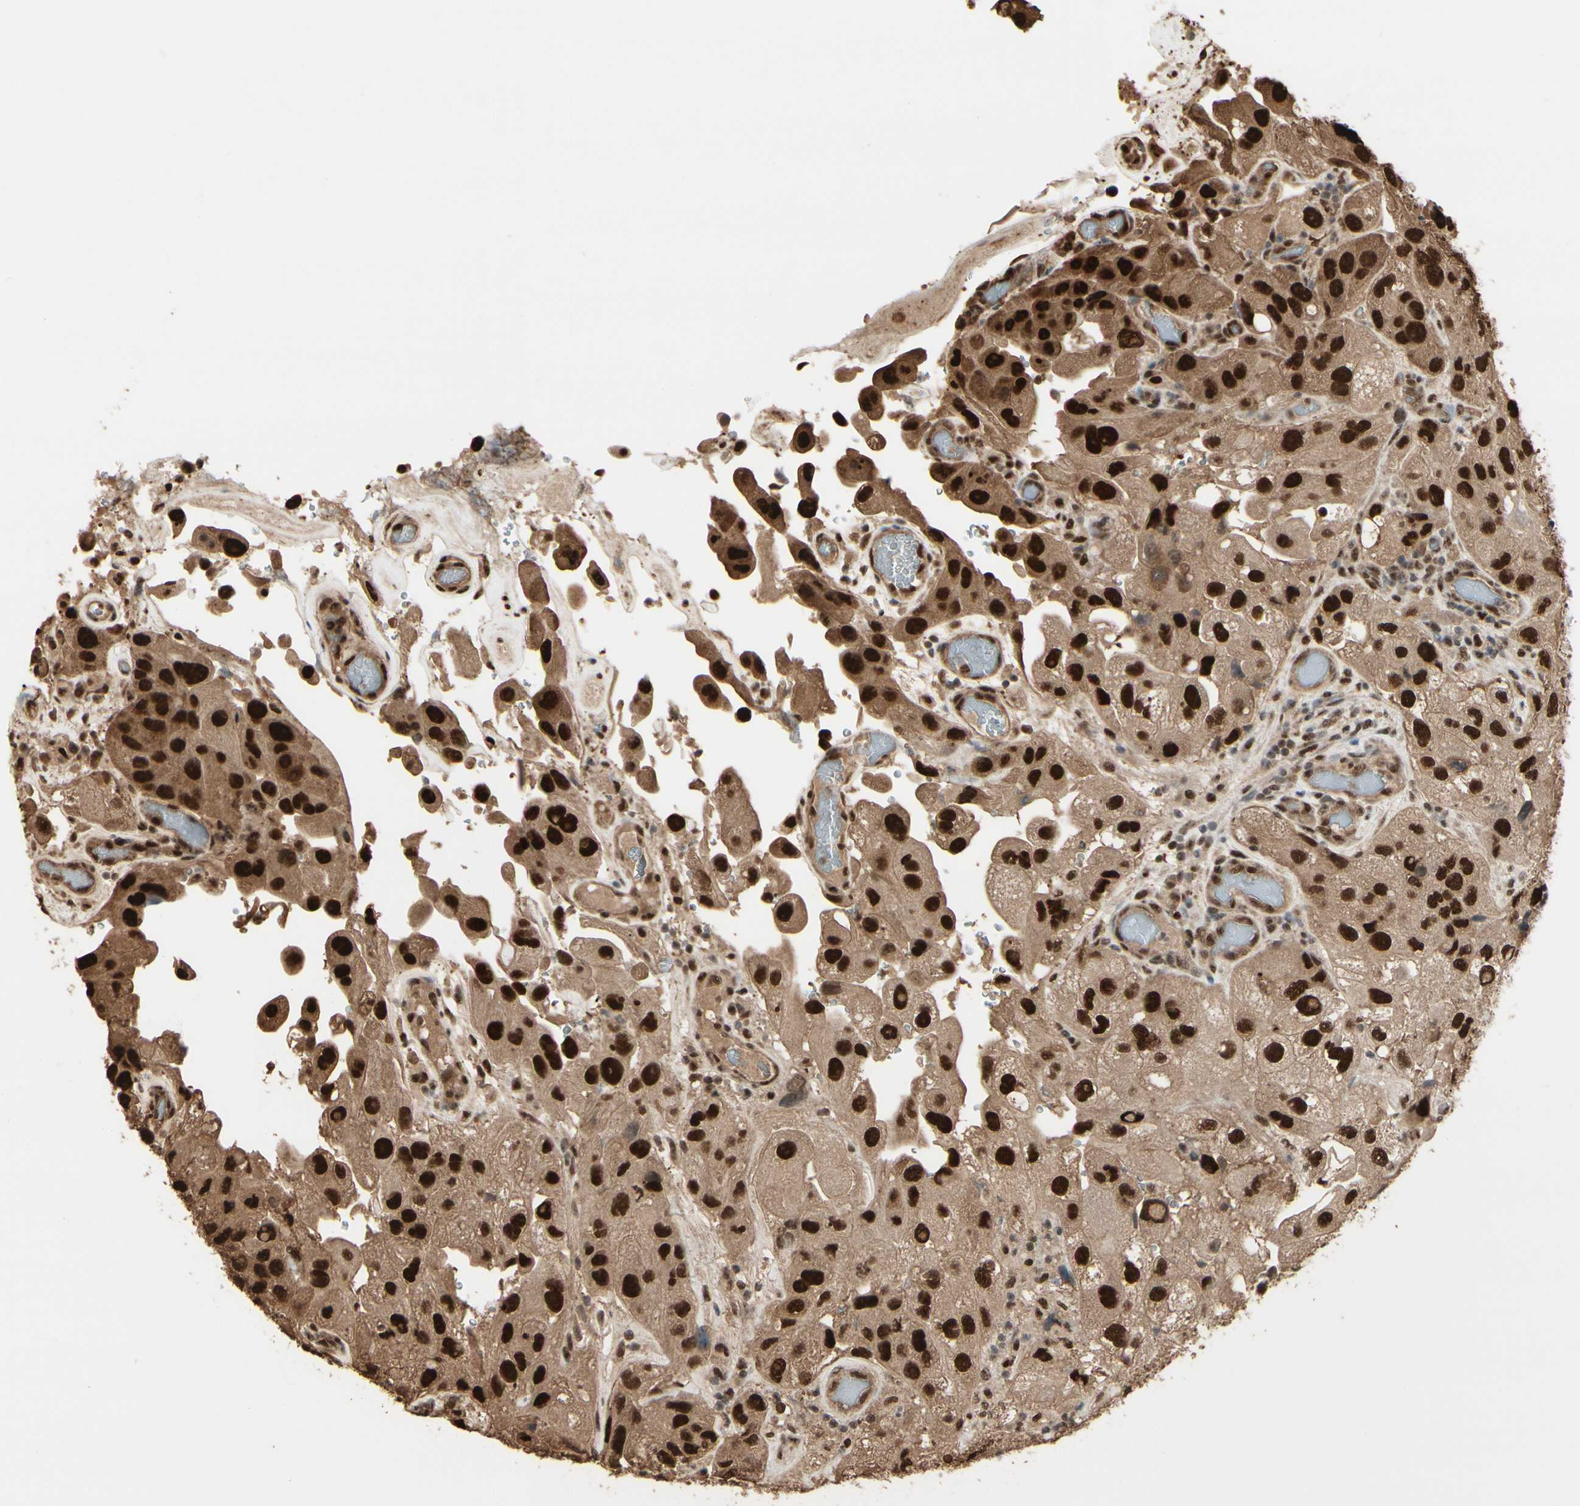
{"staining": {"intensity": "strong", "quantity": ">75%", "location": "cytoplasmic/membranous,nuclear"}, "tissue": "urothelial cancer", "cell_type": "Tumor cells", "image_type": "cancer", "snomed": [{"axis": "morphology", "description": "Urothelial carcinoma, High grade"}, {"axis": "topography", "description": "Urinary bladder"}], "caption": "IHC staining of urothelial cancer, which displays high levels of strong cytoplasmic/membranous and nuclear expression in approximately >75% of tumor cells indicating strong cytoplasmic/membranous and nuclear protein expression. The staining was performed using DAB (3,3'-diaminobenzidine) (brown) for protein detection and nuclei were counterstained in hematoxylin (blue).", "gene": "HSF1", "patient": {"sex": "female", "age": 64}}